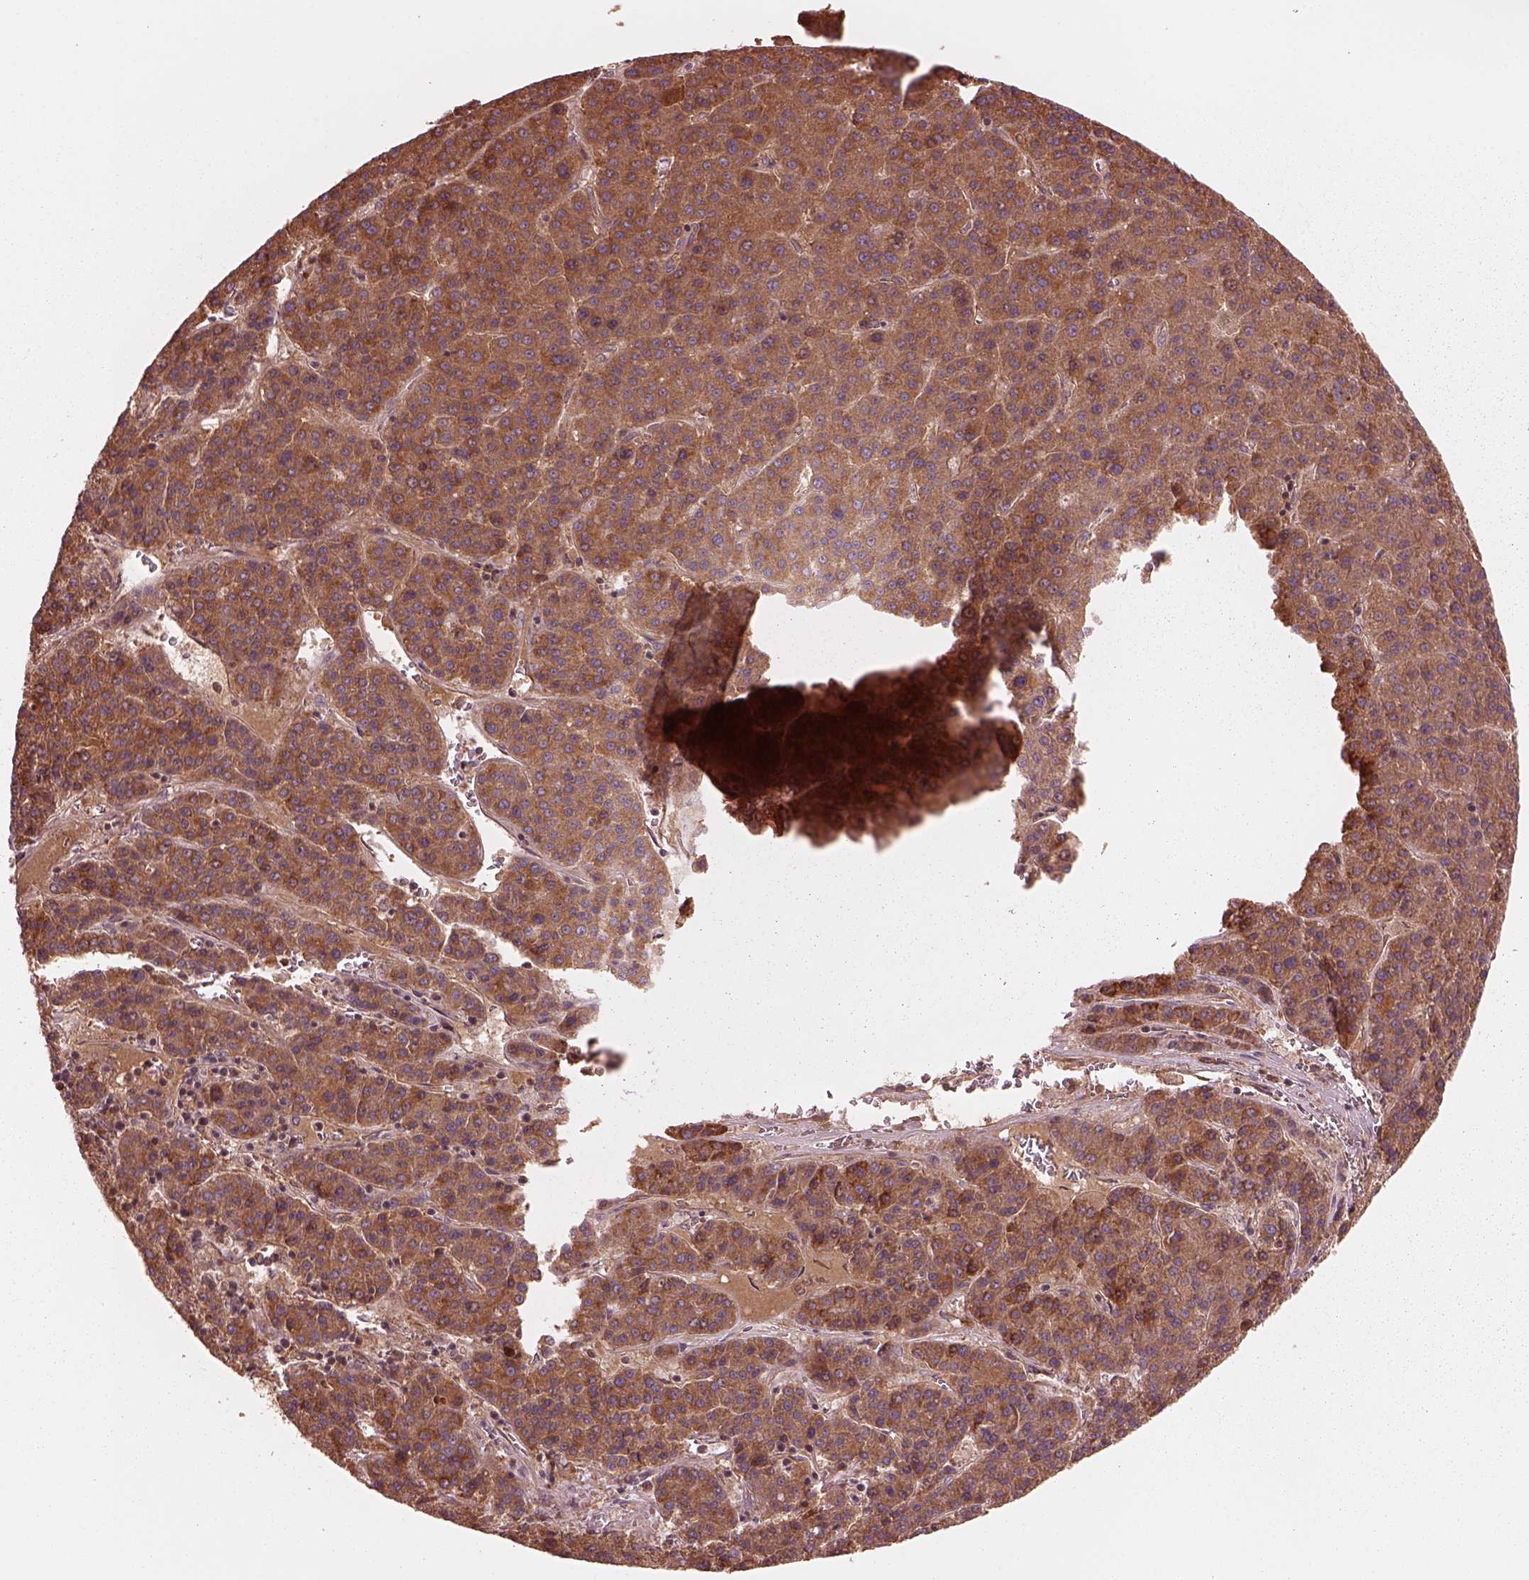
{"staining": {"intensity": "strong", "quantity": ">75%", "location": "cytoplasmic/membranous"}, "tissue": "liver cancer", "cell_type": "Tumor cells", "image_type": "cancer", "snomed": [{"axis": "morphology", "description": "Carcinoma, Hepatocellular, NOS"}, {"axis": "topography", "description": "Liver"}], "caption": "Protein analysis of liver cancer (hepatocellular carcinoma) tissue shows strong cytoplasmic/membranous staining in about >75% of tumor cells. (brown staining indicates protein expression, while blue staining denotes nuclei).", "gene": "PIK3R2", "patient": {"sex": "female", "age": 58}}